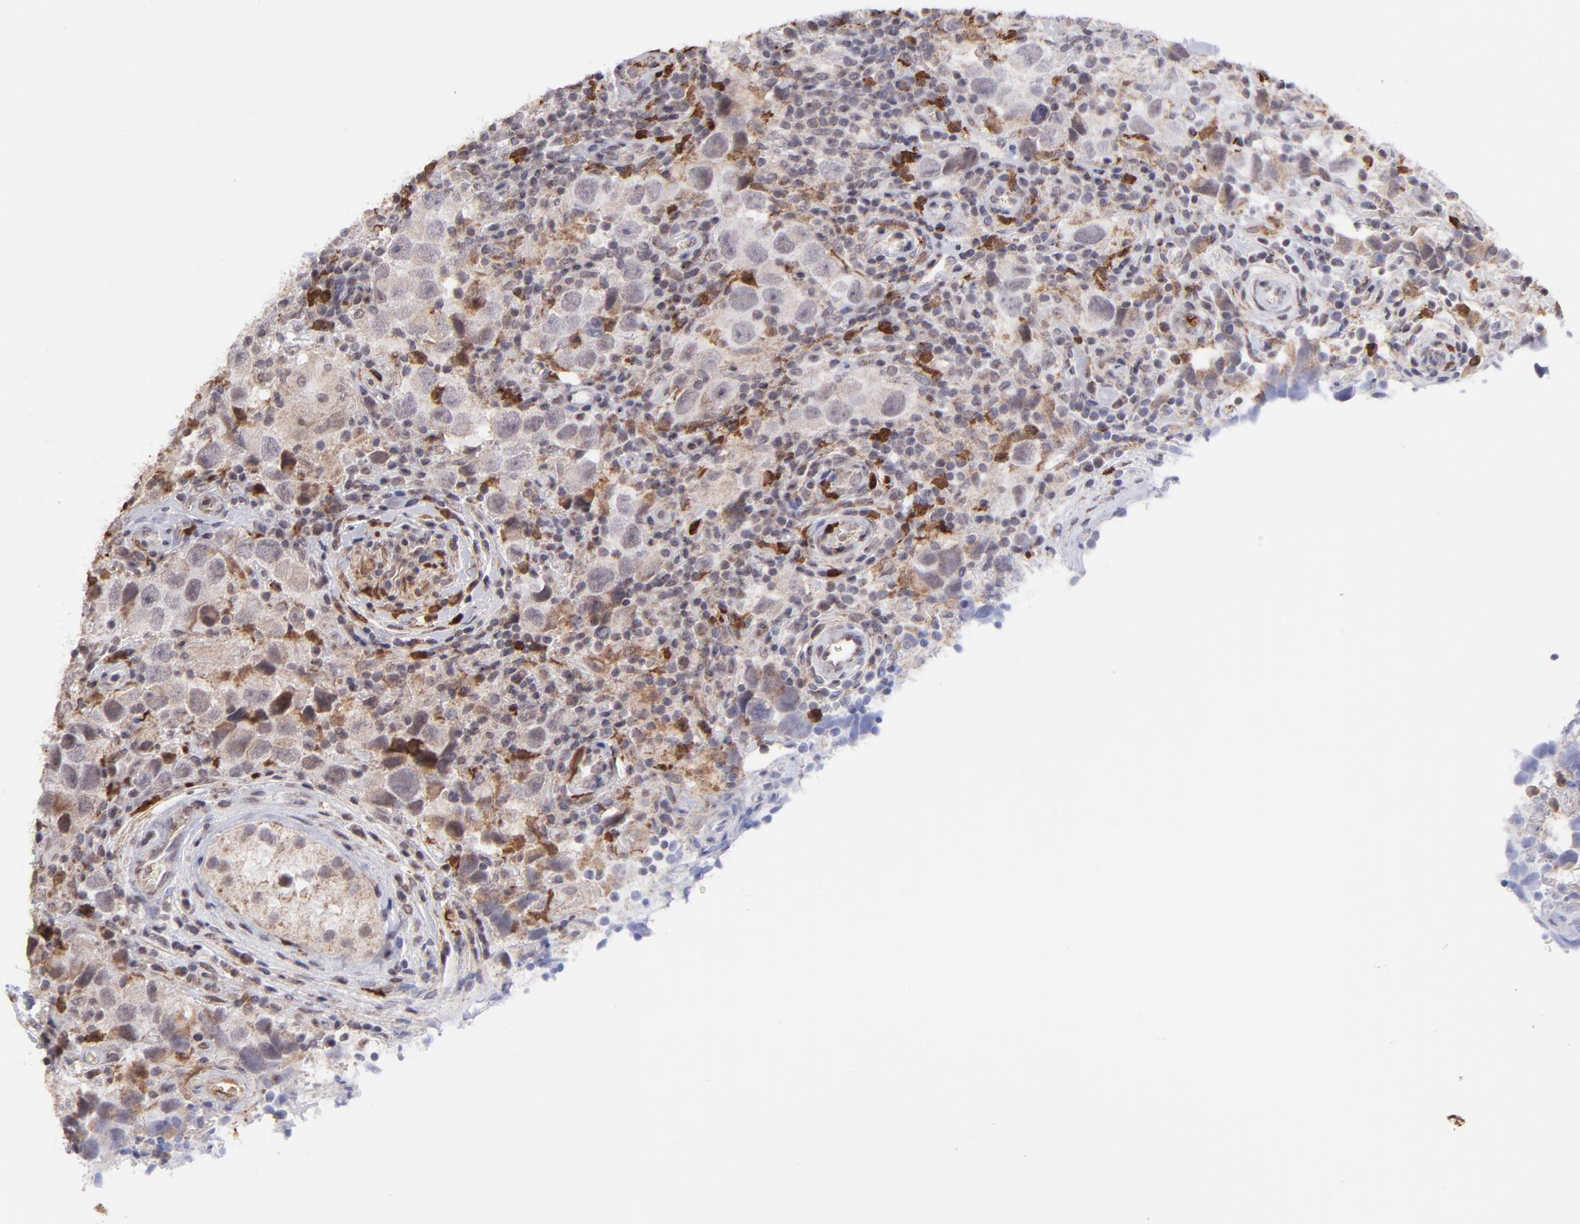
{"staining": {"intensity": "moderate", "quantity": ">75%", "location": "nuclear"}, "tissue": "testis cancer", "cell_type": "Tumor cells", "image_type": "cancer", "snomed": [{"axis": "morphology", "description": "Carcinoma, Embryonal, NOS"}, {"axis": "topography", "description": "Testis"}], "caption": "The immunohistochemical stain highlights moderate nuclear expression in tumor cells of testis embryonal carcinoma tissue.", "gene": "ZFX", "patient": {"sex": "male", "age": 21}}